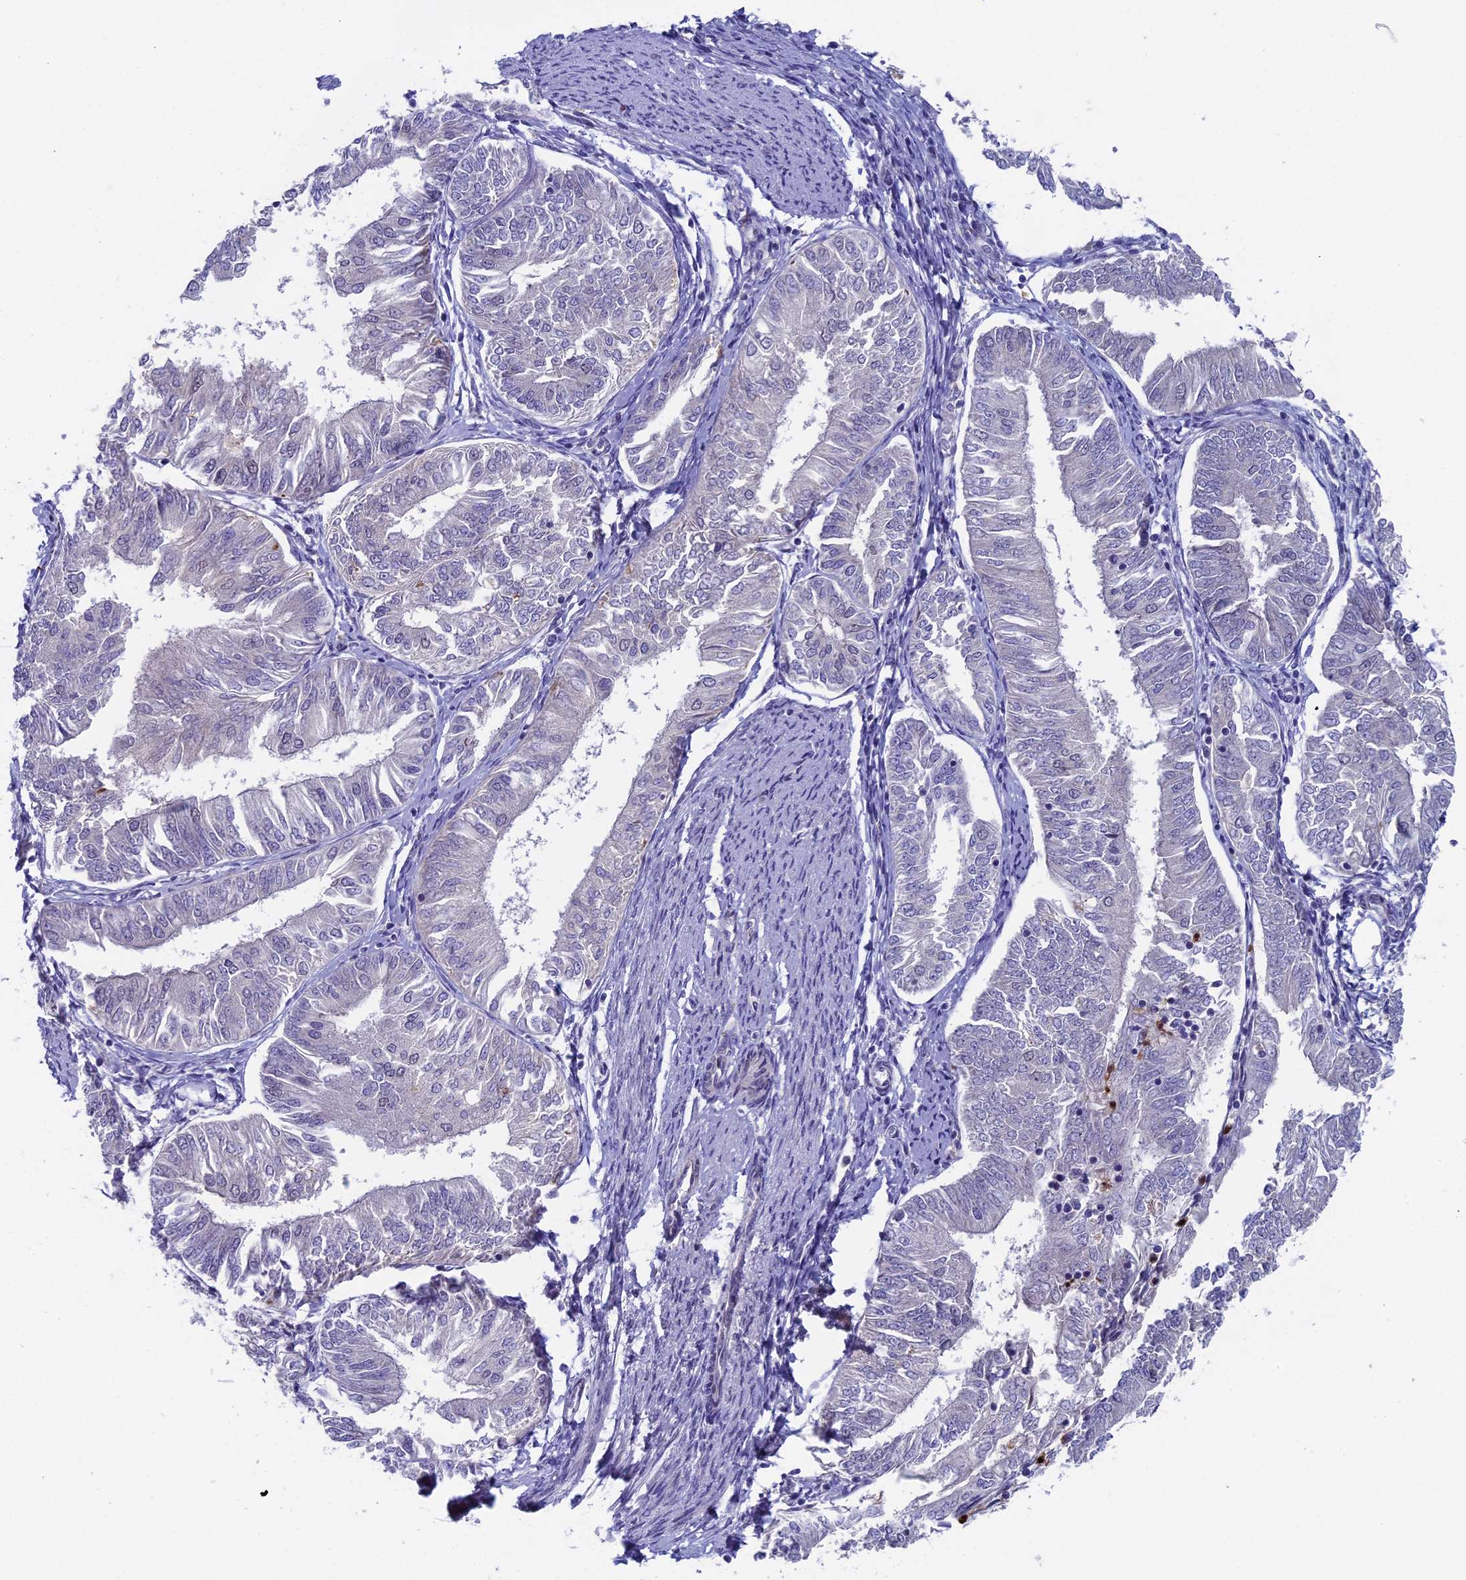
{"staining": {"intensity": "negative", "quantity": "none", "location": "none"}, "tissue": "endometrial cancer", "cell_type": "Tumor cells", "image_type": "cancer", "snomed": [{"axis": "morphology", "description": "Adenocarcinoma, NOS"}, {"axis": "topography", "description": "Endometrium"}], "caption": "This is a image of immunohistochemistry (IHC) staining of endometrial cancer, which shows no positivity in tumor cells.", "gene": "LIG1", "patient": {"sex": "female", "age": 58}}